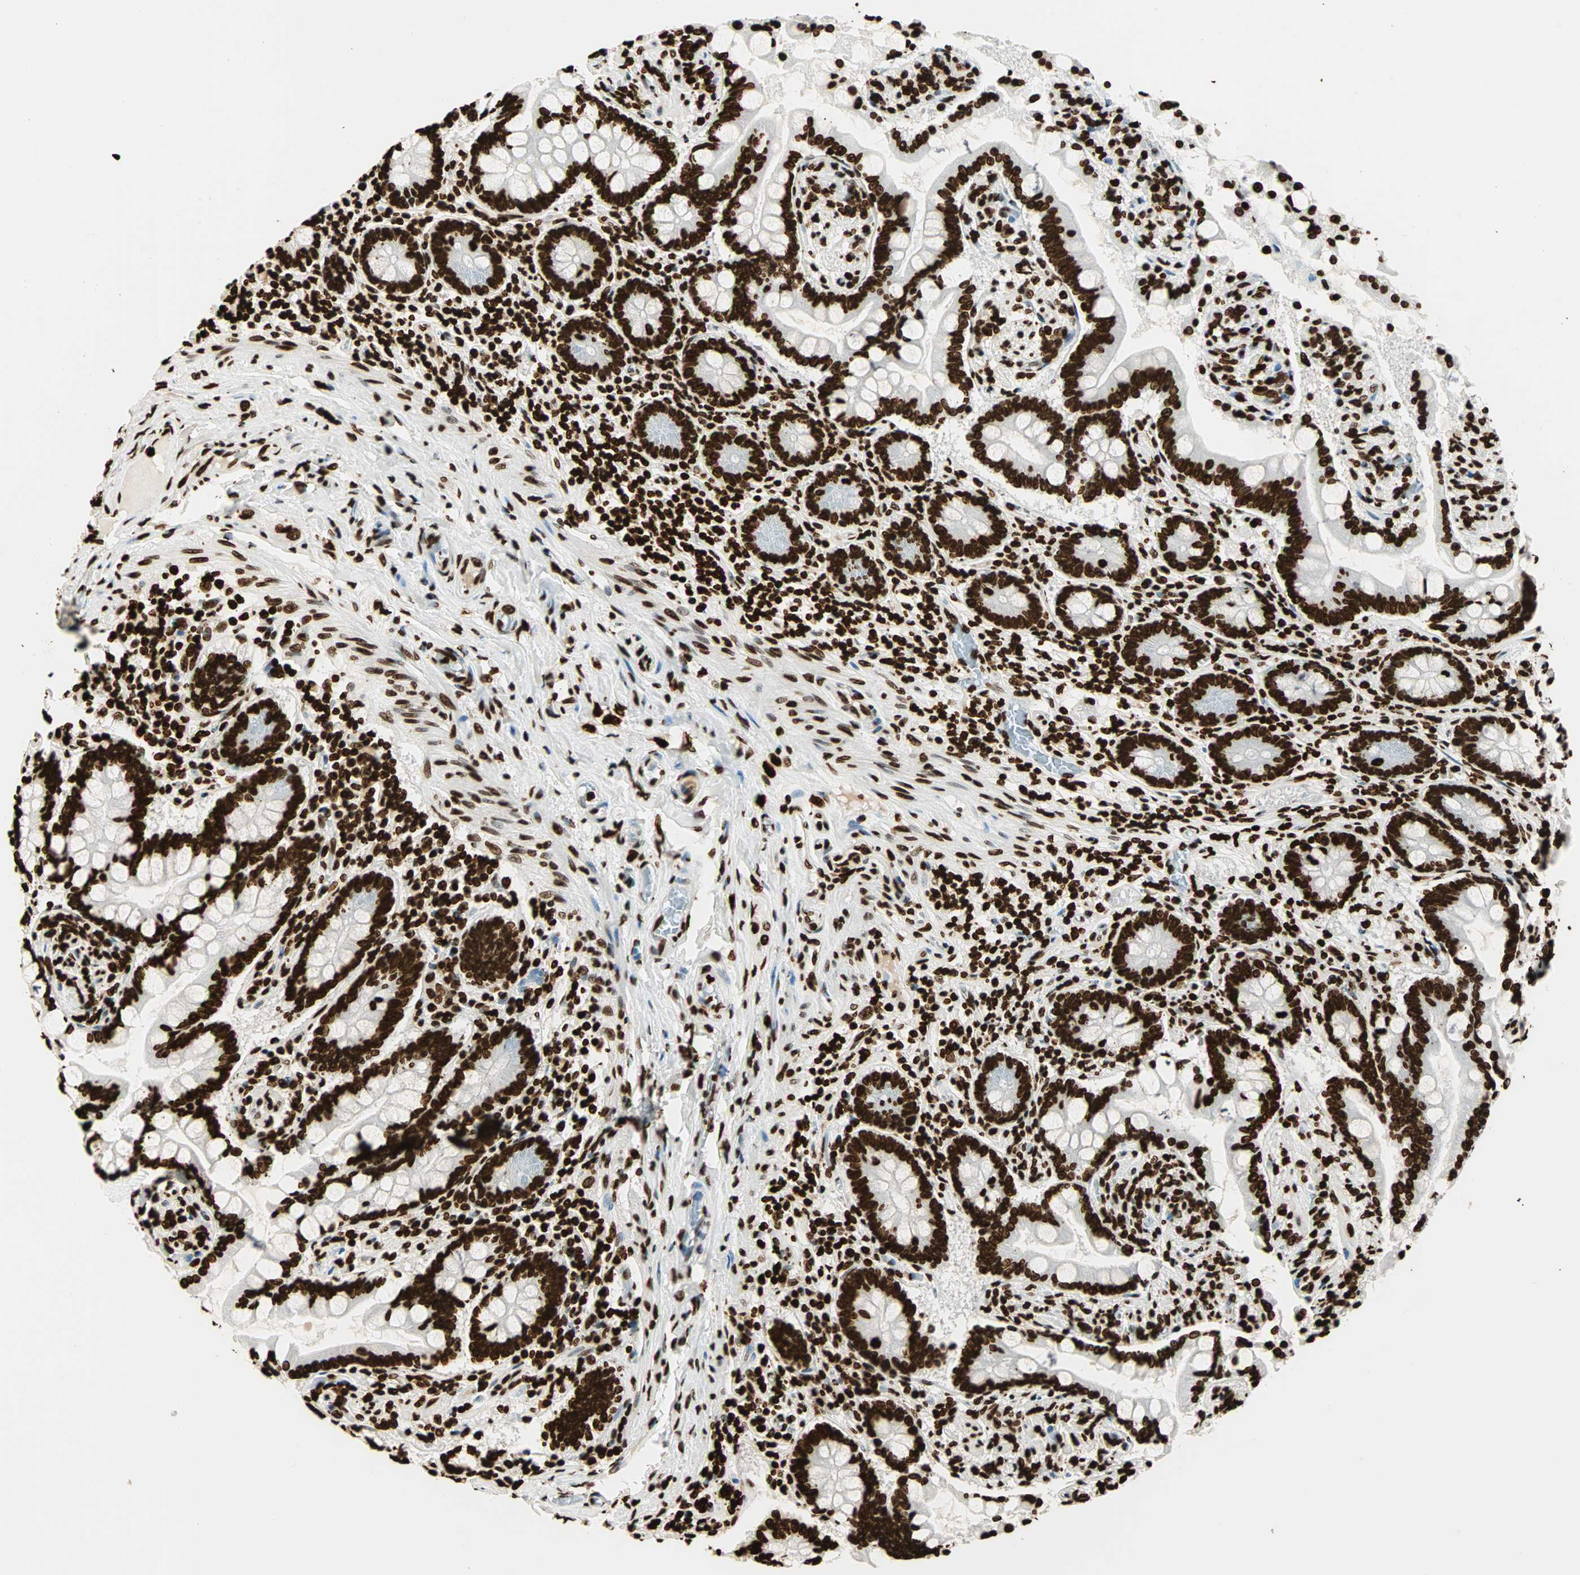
{"staining": {"intensity": "strong", "quantity": ">75%", "location": "nuclear"}, "tissue": "small intestine", "cell_type": "Glandular cells", "image_type": "normal", "snomed": [{"axis": "morphology", "description": "Normal tissue, NOS"}, {"axis": "topography", "description": "Small intestine"}], "caption": "IHC of benign small intestine shows high levels of strong nuclear positivity in approximately >75% of glandular cells.", "gene": "GLI2", "patient": {"sex": "male", "age": 41}}